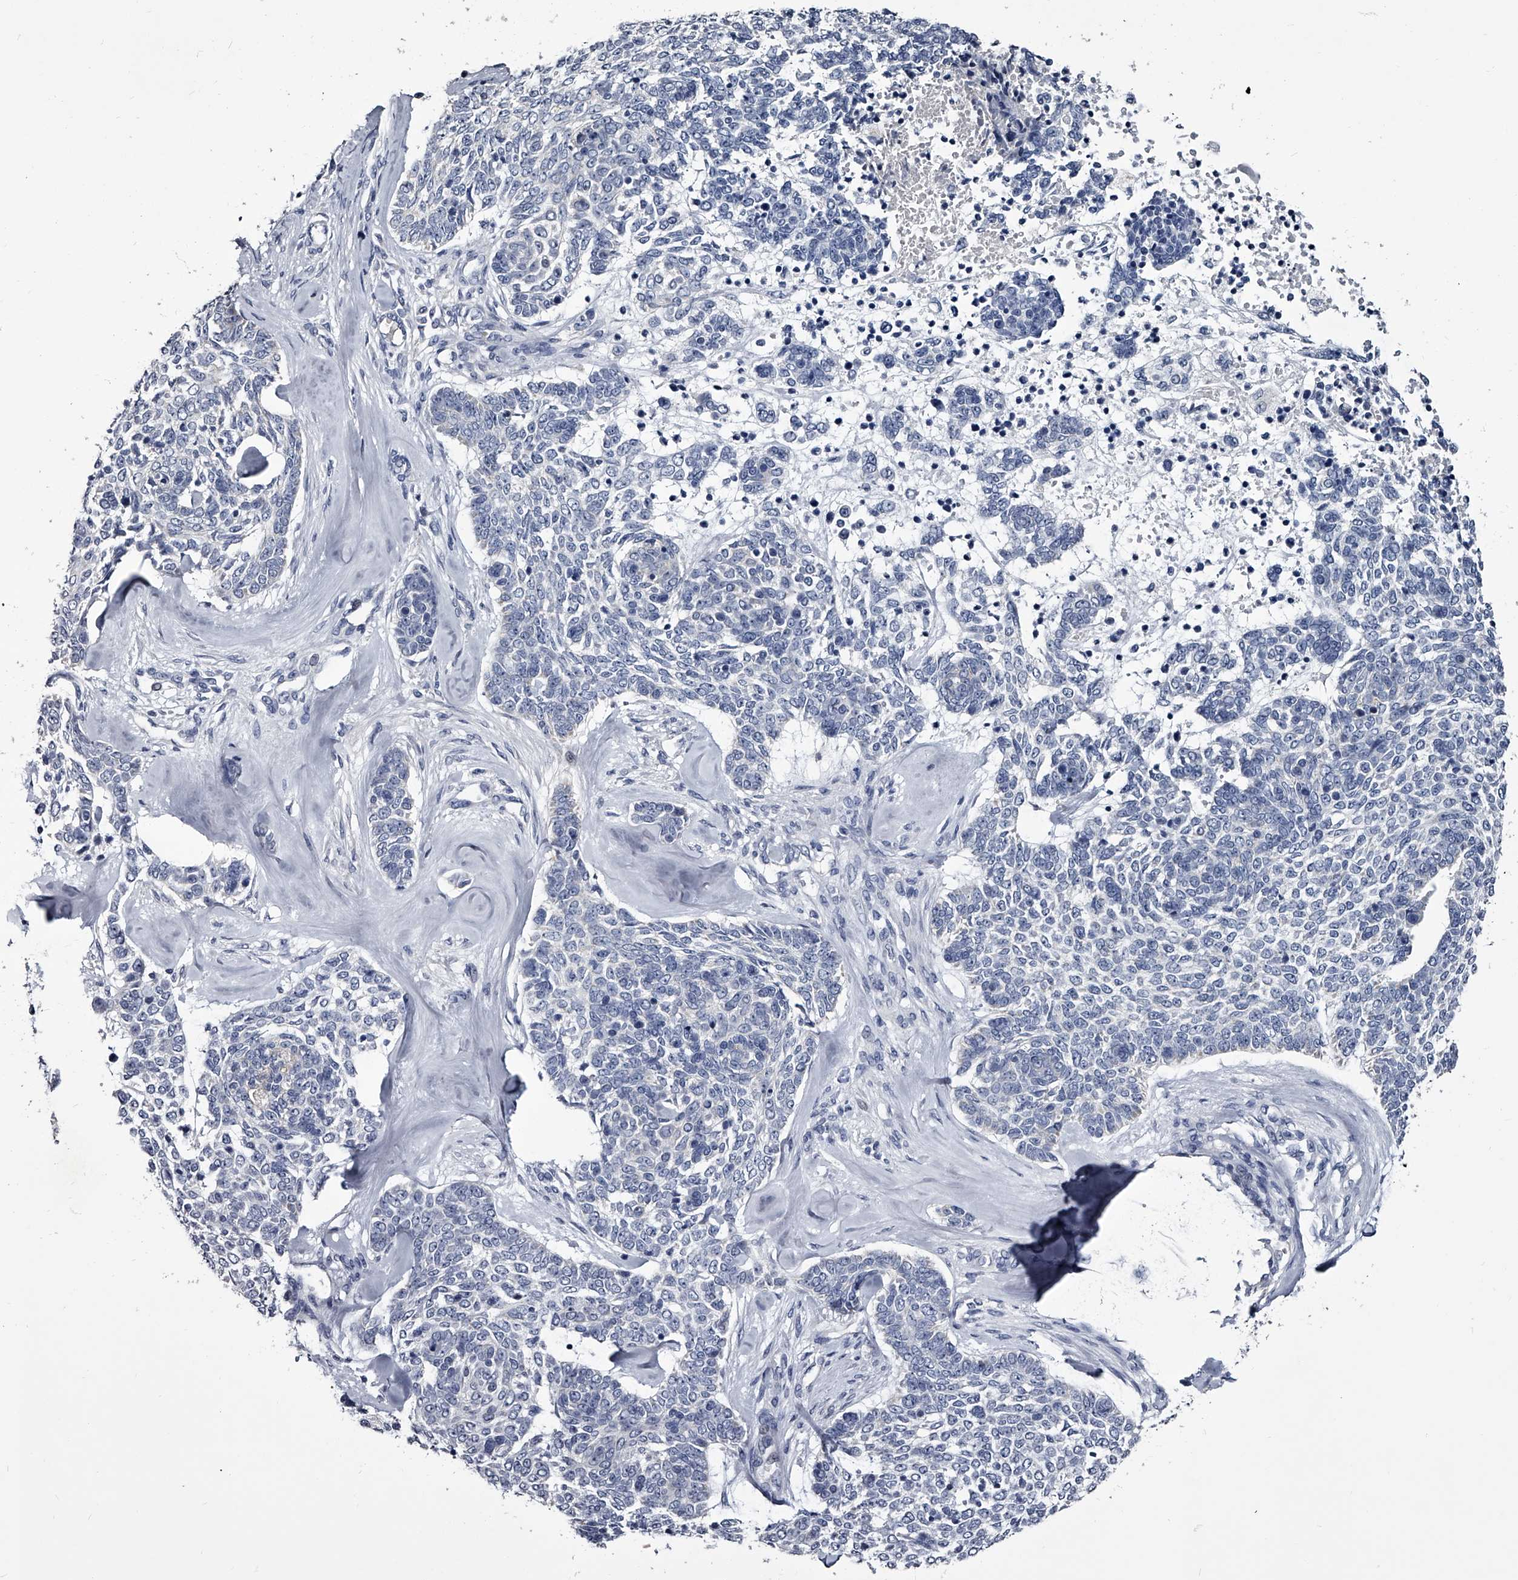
{"staining": {"intensity": "negative", "quantity": "none", "location": "none"}, "tissue": "skin cancer", "cell_type": "Tumor cells", "image_type": "cancer", "snomed": [{"axis": "morphology", "description": "Basal cell carcinoma"}, {"axis": "topography", "description": "Skin"}], "caption": "The immunohistochemistry (IHC) image has no significant positivity in tumor cells of basal cell carcinoma (skin) tissue.", "gene": "GAPVD1", "patient": {"sex": "female", "age": 81}}